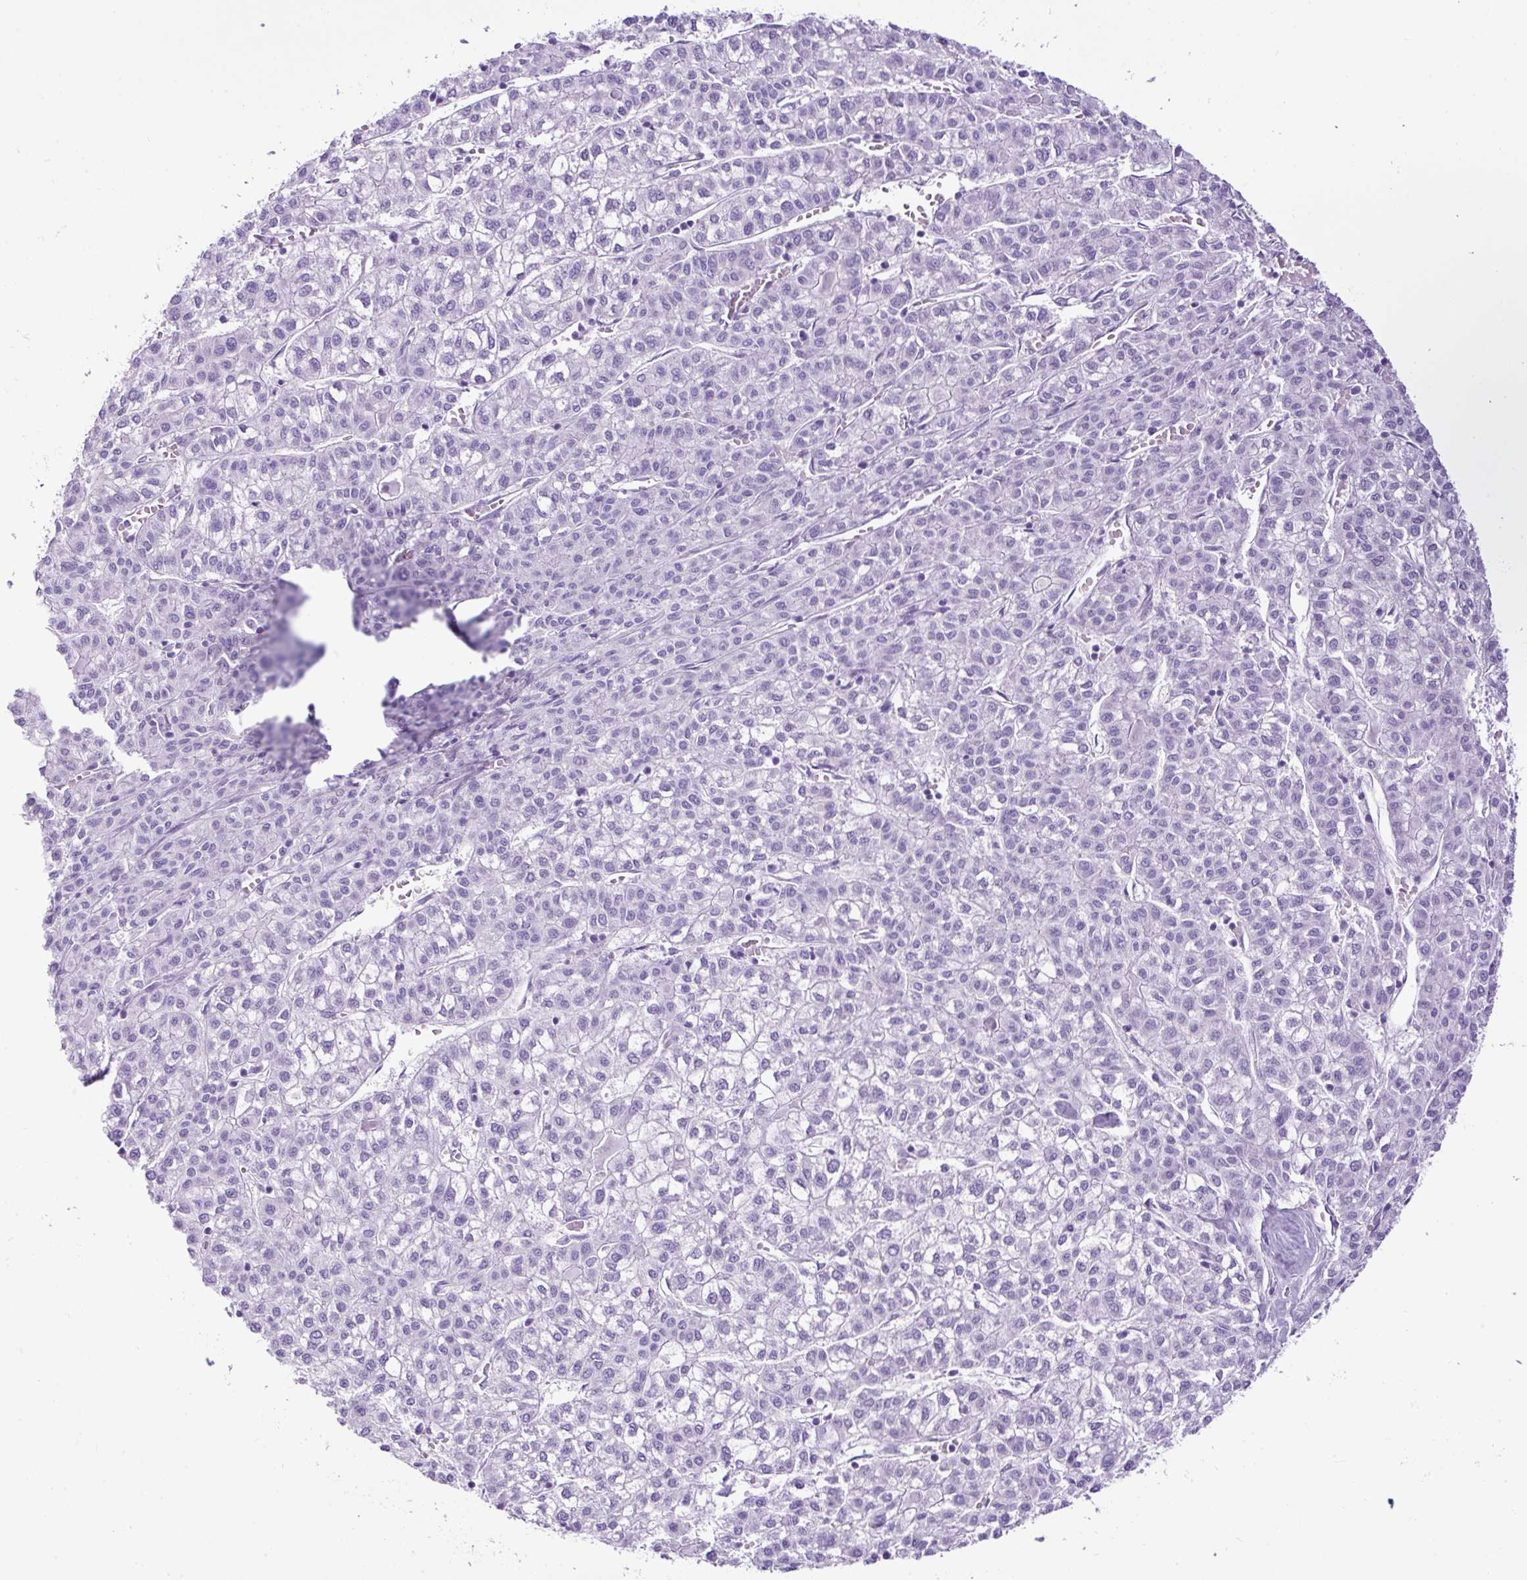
{"staining": {"intensity": "negative", "quantity": "none", "location": "none"}, "tissue": "liver cancer", "cell_type": "Tumor cells", "image_type": "cancer", "snomed": [{"axis": "morphology", "description": "Carcinoma, Hepatocellular, NOS"}, {"axis": "topography", "description": "Liver"}], "caption": "An IHC photomicrograph of liver cancer is shown. There is no staining in tumor cells of liver cancer. (Brightfield microscopy of DAB (3,3'-diaminobenzidine) immunohistochemistry (IHC) at high magnification).", "gene": "CEL", "patient": {"sex": "female", "age": 43}}